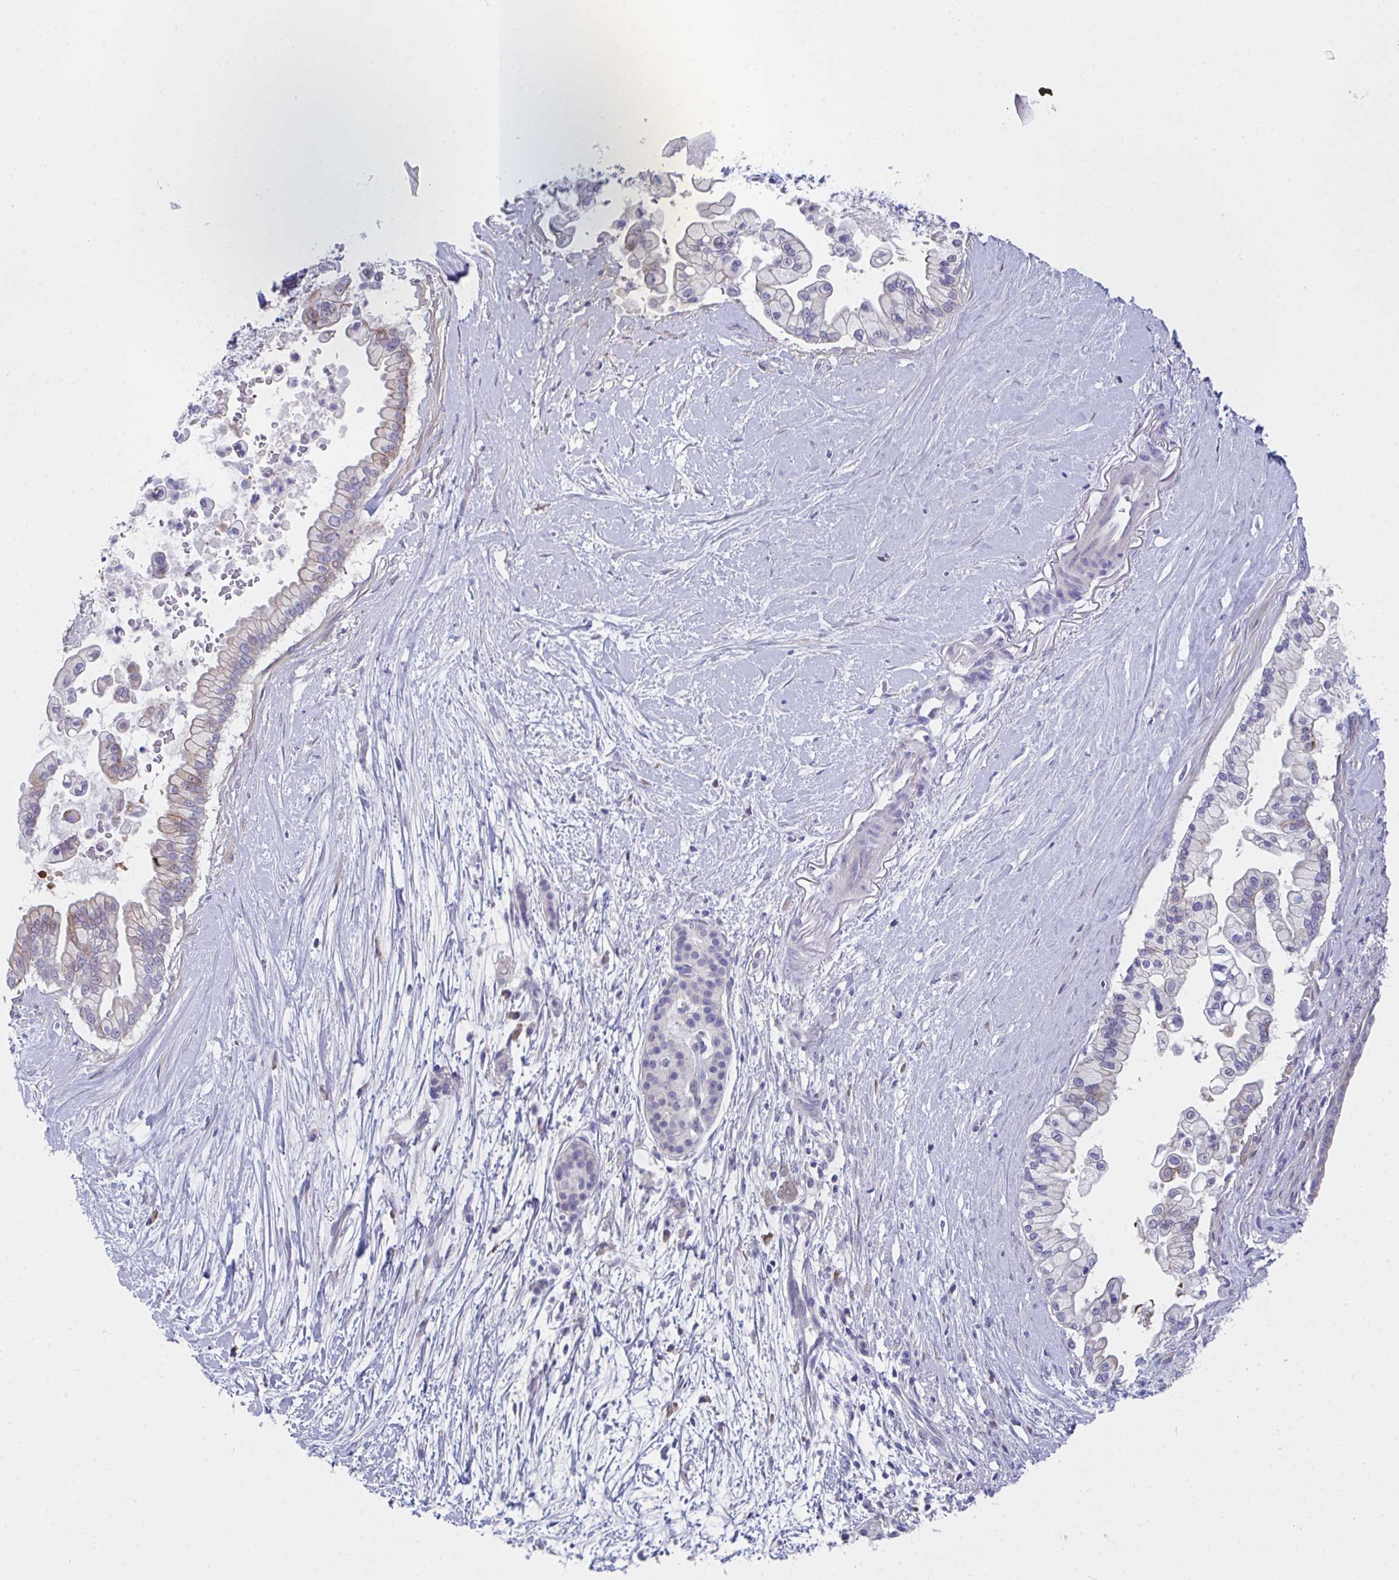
{"staining": {"intensity": "moderate", "quantity": "<25%", "location": "cytoplasmic/membranous"}, "tissue": "pancreatic cancer", "cell_type": "Tumor cells", "image_type": "cancer", "snomed": [{"axis": "morphology", "description": "Adenocarcinoma, NOS"}, {"axis": "topography", "description": "Pancreas"}], "caption": "Approximately <25% of tumor cells in human pancreatic cancer reveal moderate cytoplasmic/membranous protein positivity as visualized by brown immunohistochemical staining.", "gene": "FBXO47", "patient": {"sex": "female", "age": 69}}